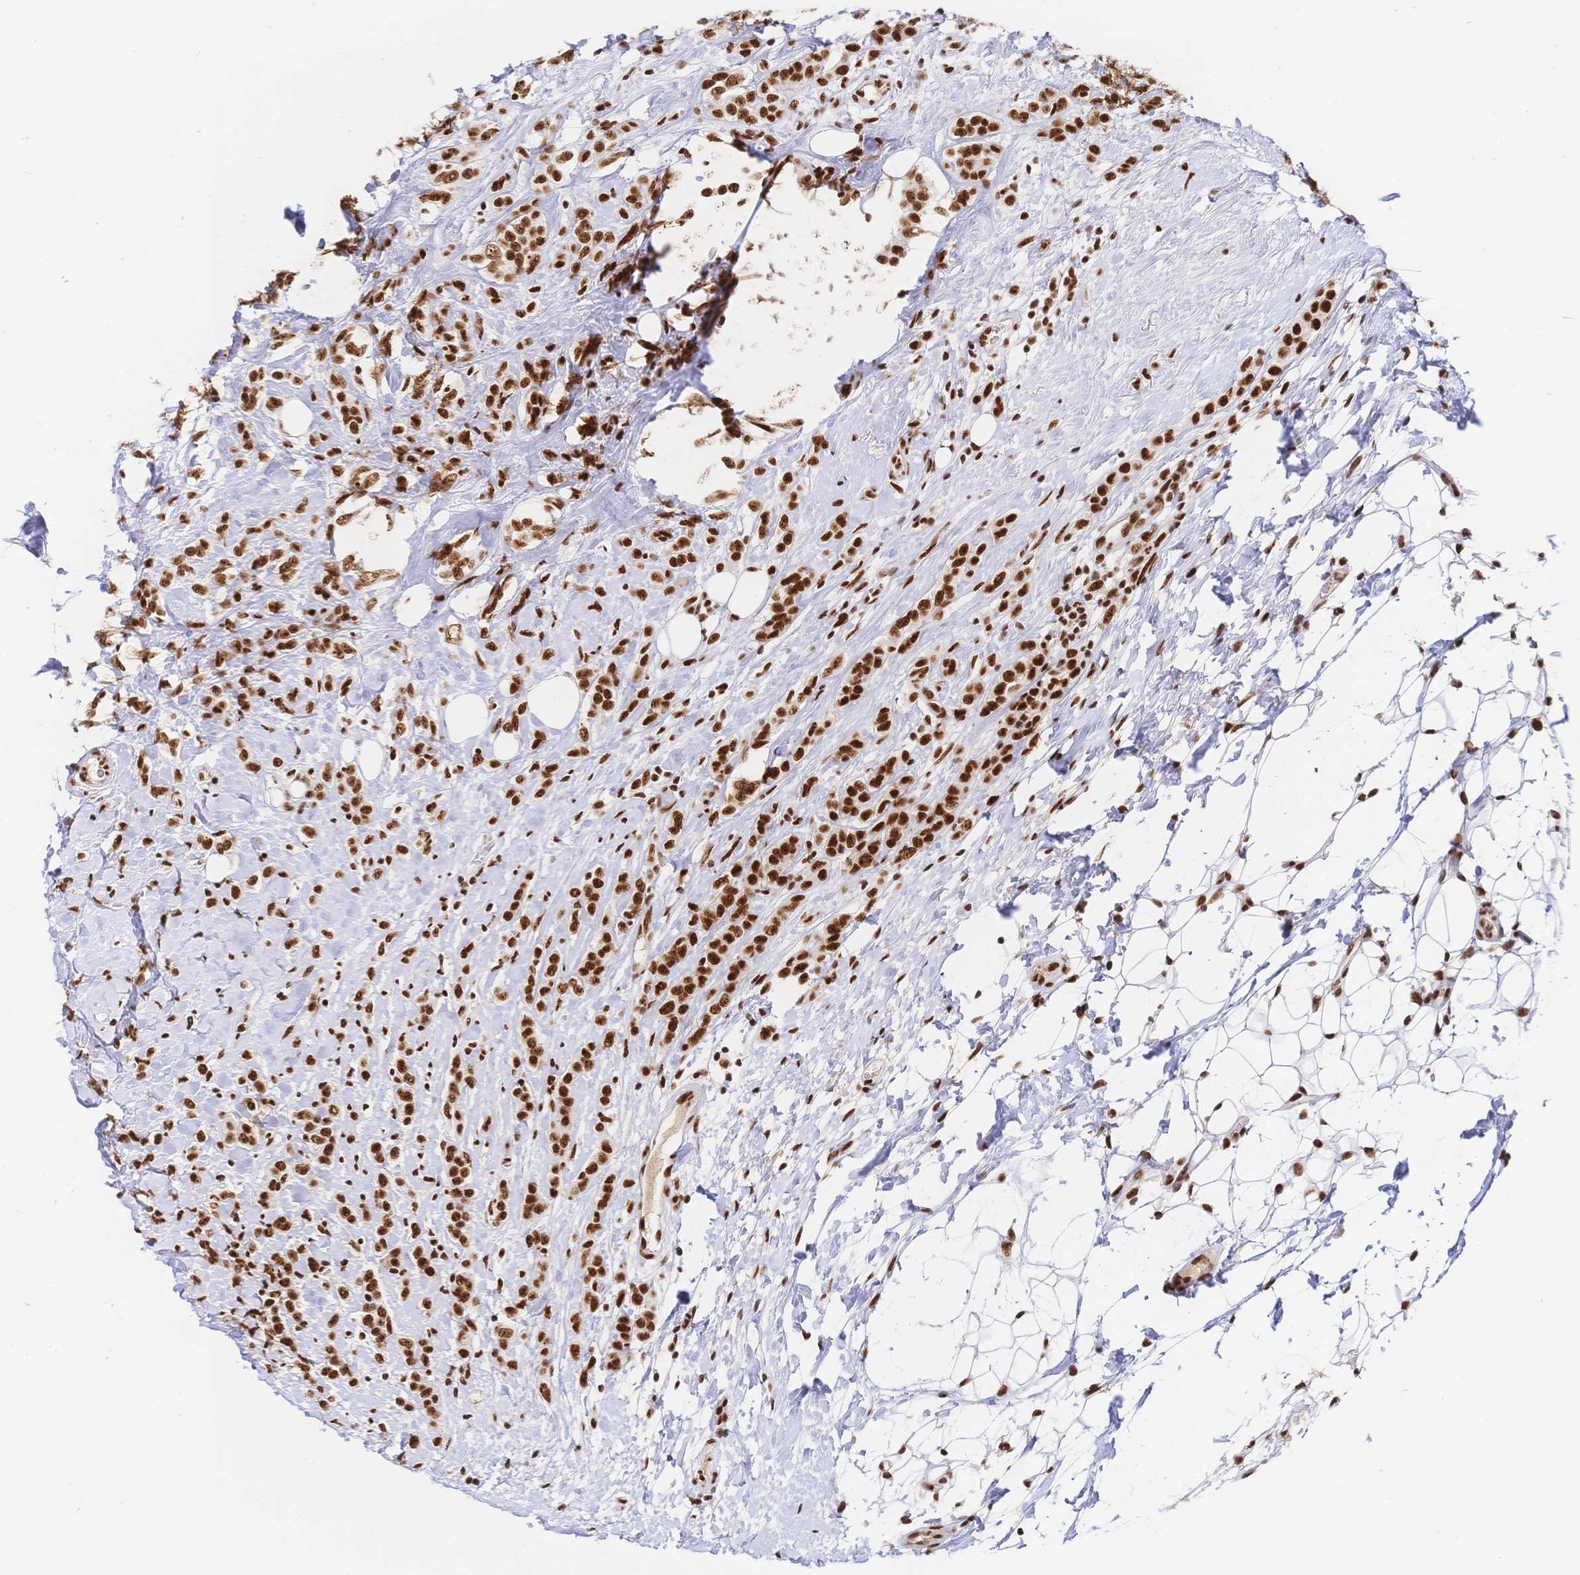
{"staining": {"intensity": "strong", "quantity": ">75%", "location": "nuclear"}, "tissue": "breast cancer", "cell_type": "Tumor cells", "image_type": "cancer", "snomed": [{"axis": "morphology", "description": "Lobular carcinoma"}, {"axis": "topography", "description": "Breast"}], "caption": "Protein positivity by immunohistochemistry (IHC) reveals strong nuclear positivity in approximately >75% of tumor cells in breast cancer (lobular carcinoma).", "gene": "SRSF1", "patient": {"sex": "female", "age": 49}}